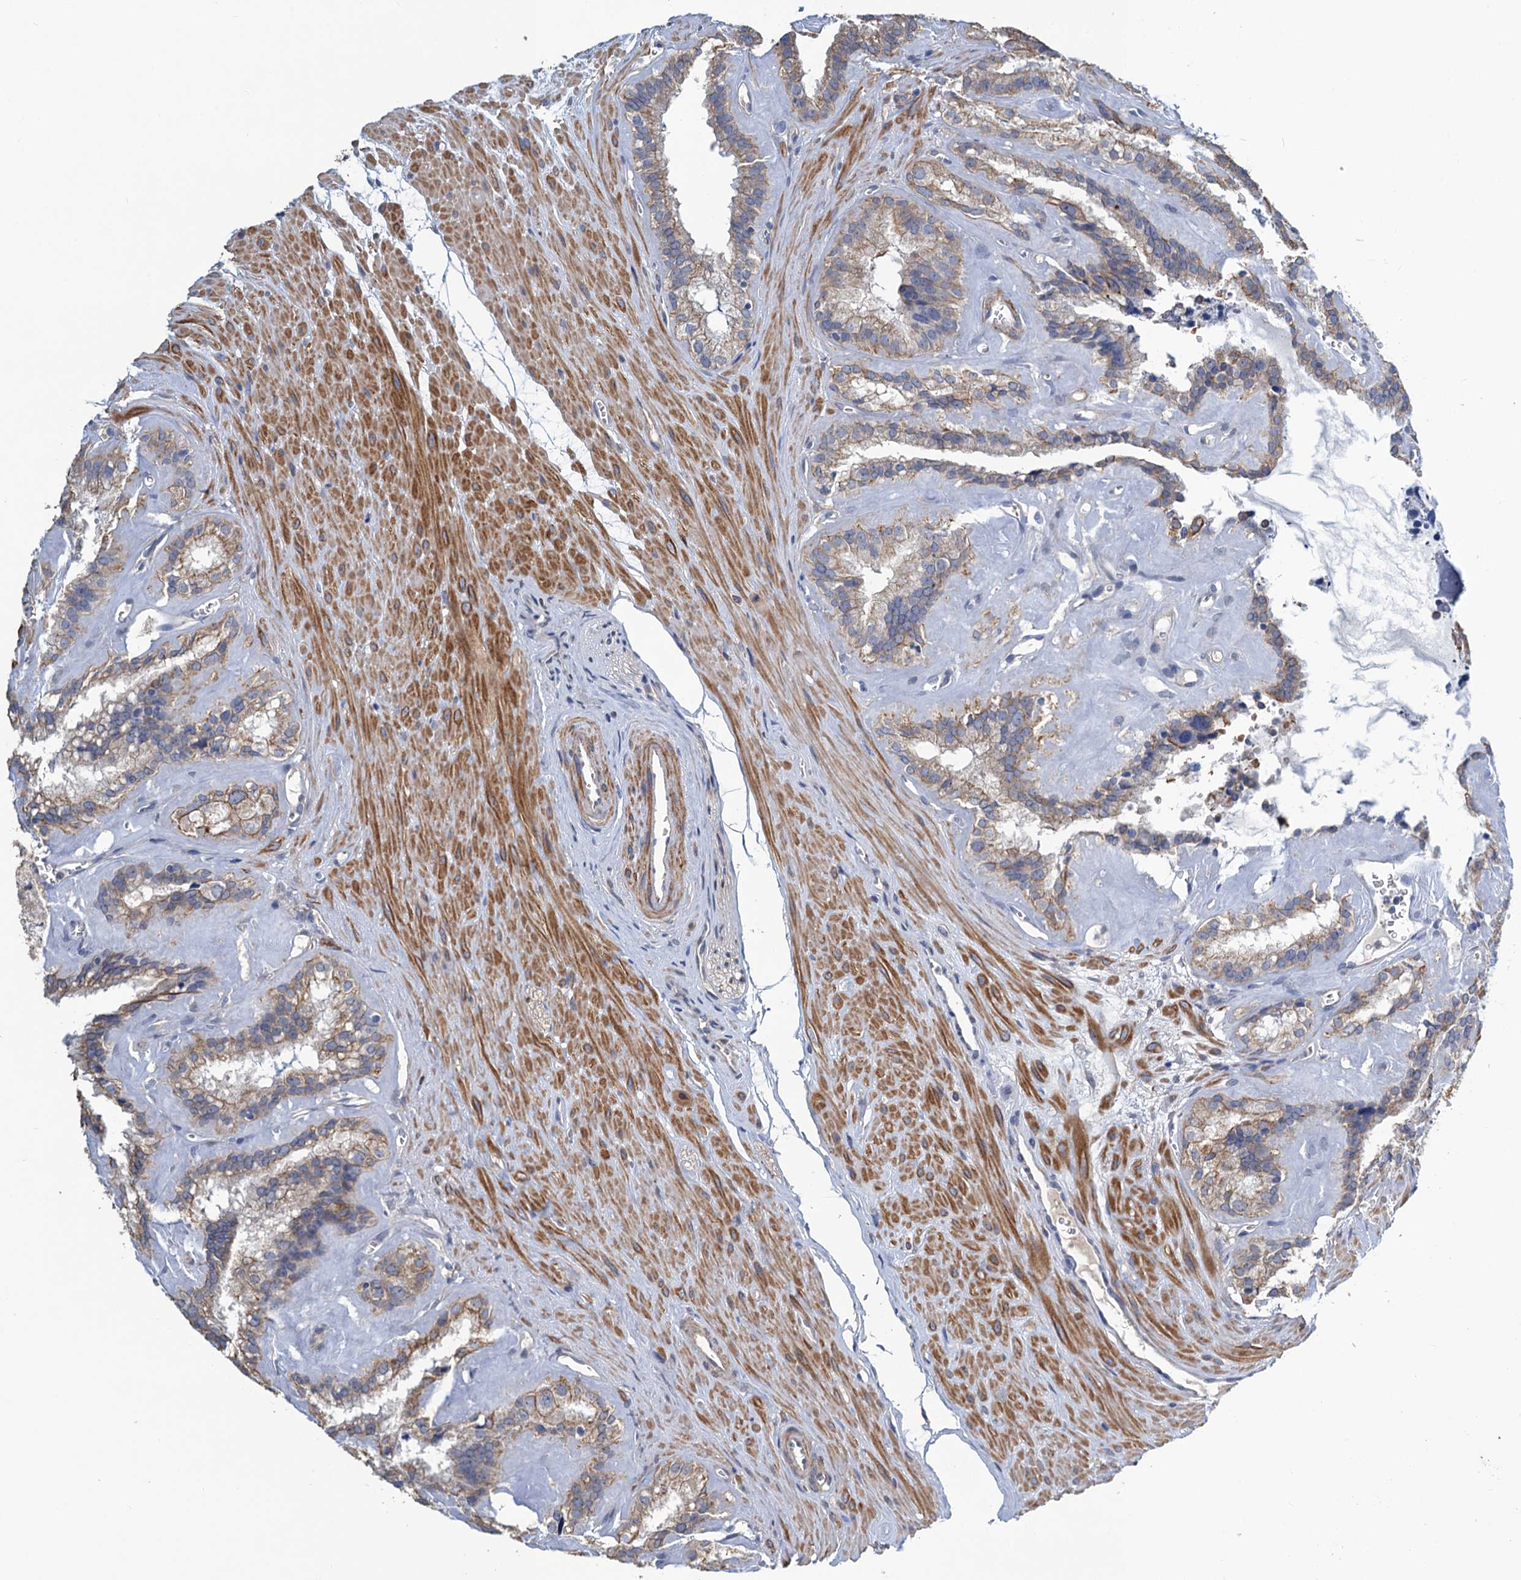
{"staining": {"intensity": "strong", "quantity": "25%-75%", "location": "cytoplasmic/membranous"}, "tissue": "seminal vesicle", "cell_type": "Glandular cells", "image_type": "normal", "snomed": [{"axis": "morphology", "description": "Normal tissue, NOS"}, {"axis": "topography", "description": "Prostate"}, {"axis": "topography", "description": "Seminal veicle"}], "caption": "Protein staining of normal seminal vesicle exhibits strong cytoplasmic/membranous expression in approximately 25%-75% of glandular cells.", "gene": "SMCO3", "patient": {"sex": "male", "age": 59}}